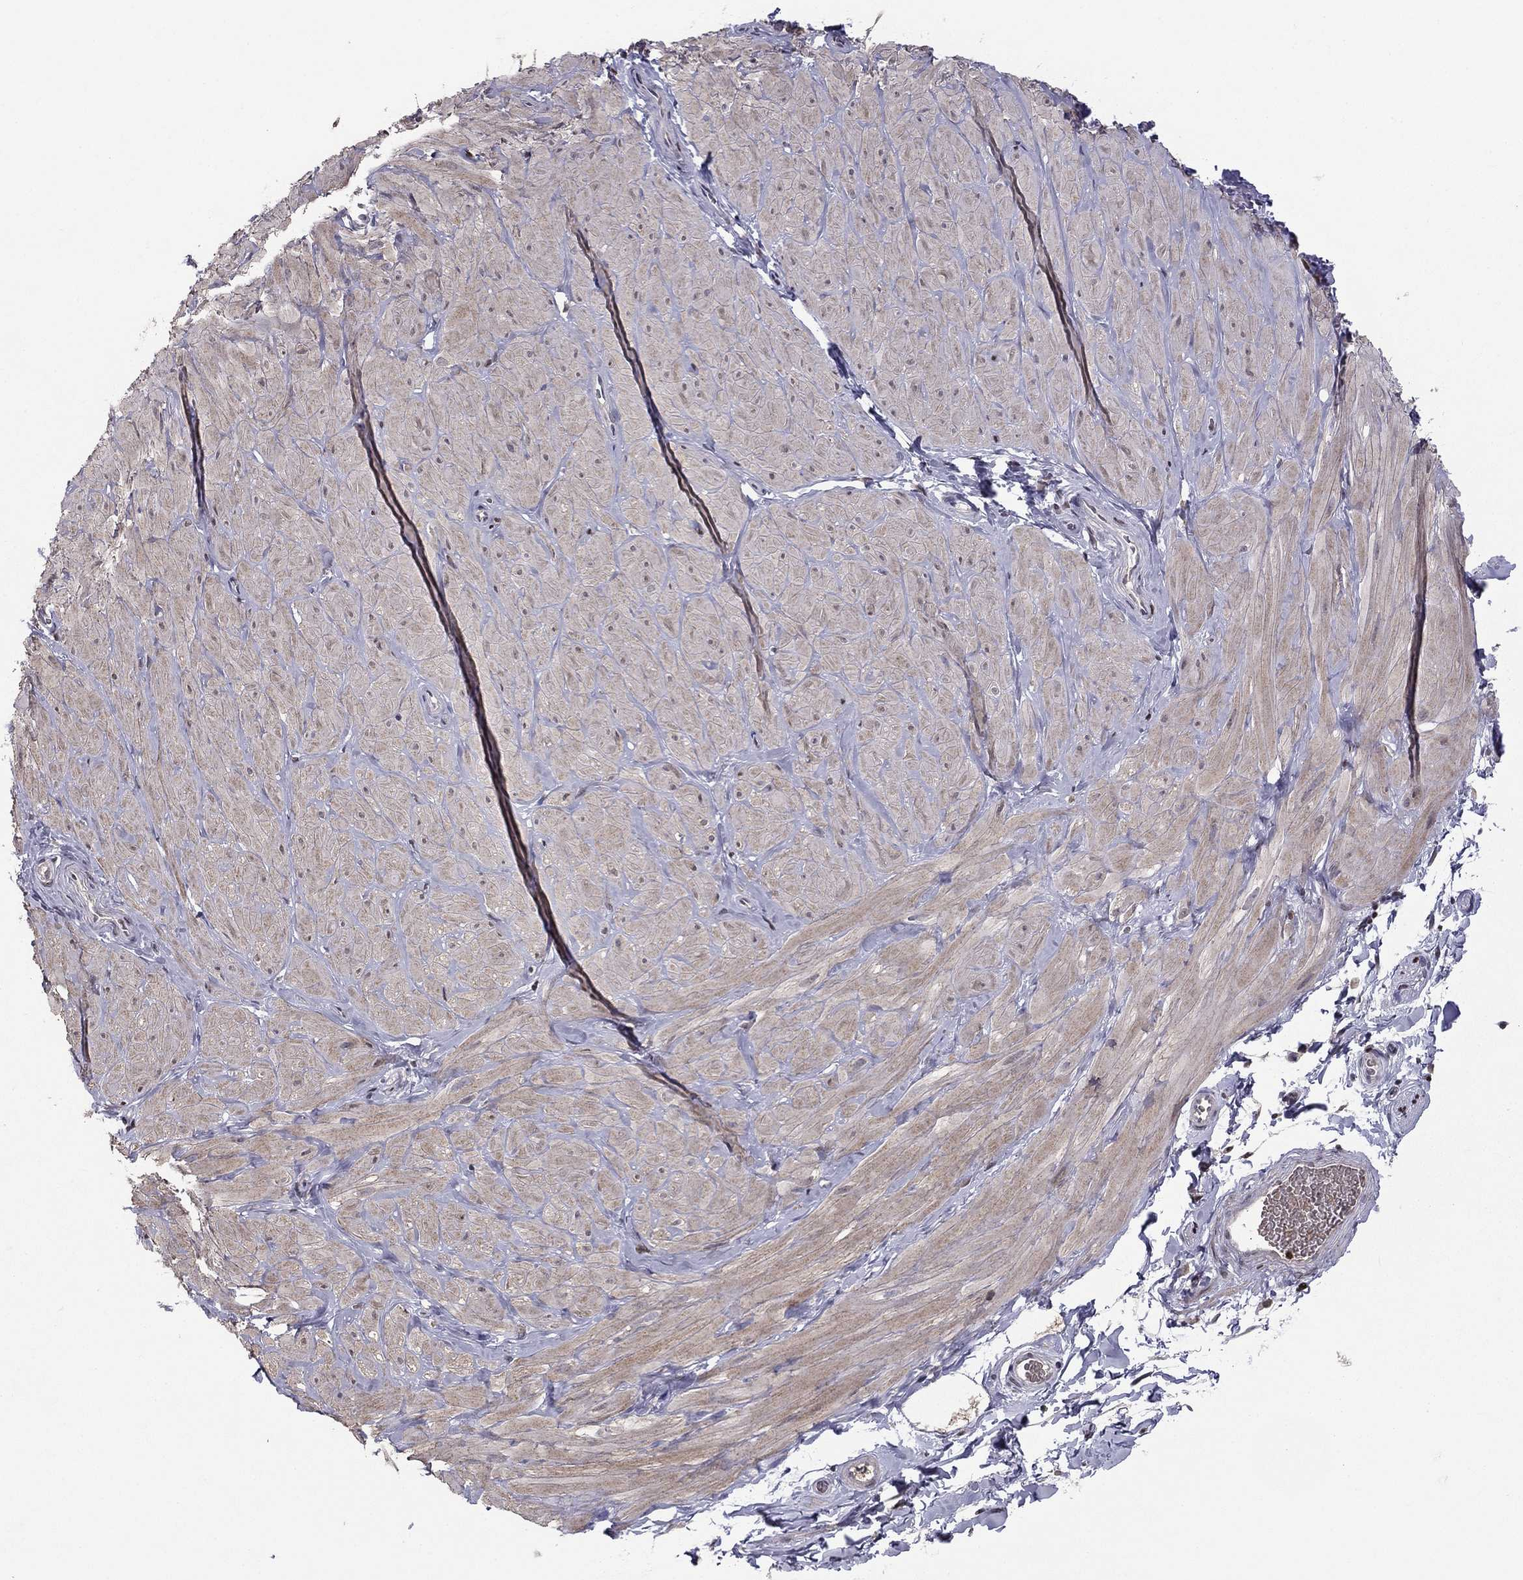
{"staining": {"intensity": "negative", "quantity": "none", "location": "none"}, "tissue": "soft tissue", "cell_type": "Fibroblasts", "image_type": "normal", "snomed": [{"axis": "morphology", "description": "Normal tissue, NOS"}, {"axis": "topography", "description": "Smooth muscle"}, {"axis": "topography", "description": "Peripheral nerve tissue"}], "caption": "This is an immunohistochemistry histopathology image of normal human soft tissue. There is no staining in fibroblasts.", "gene": "HCN1", "patient": {"sex": "male", "age": 22}}